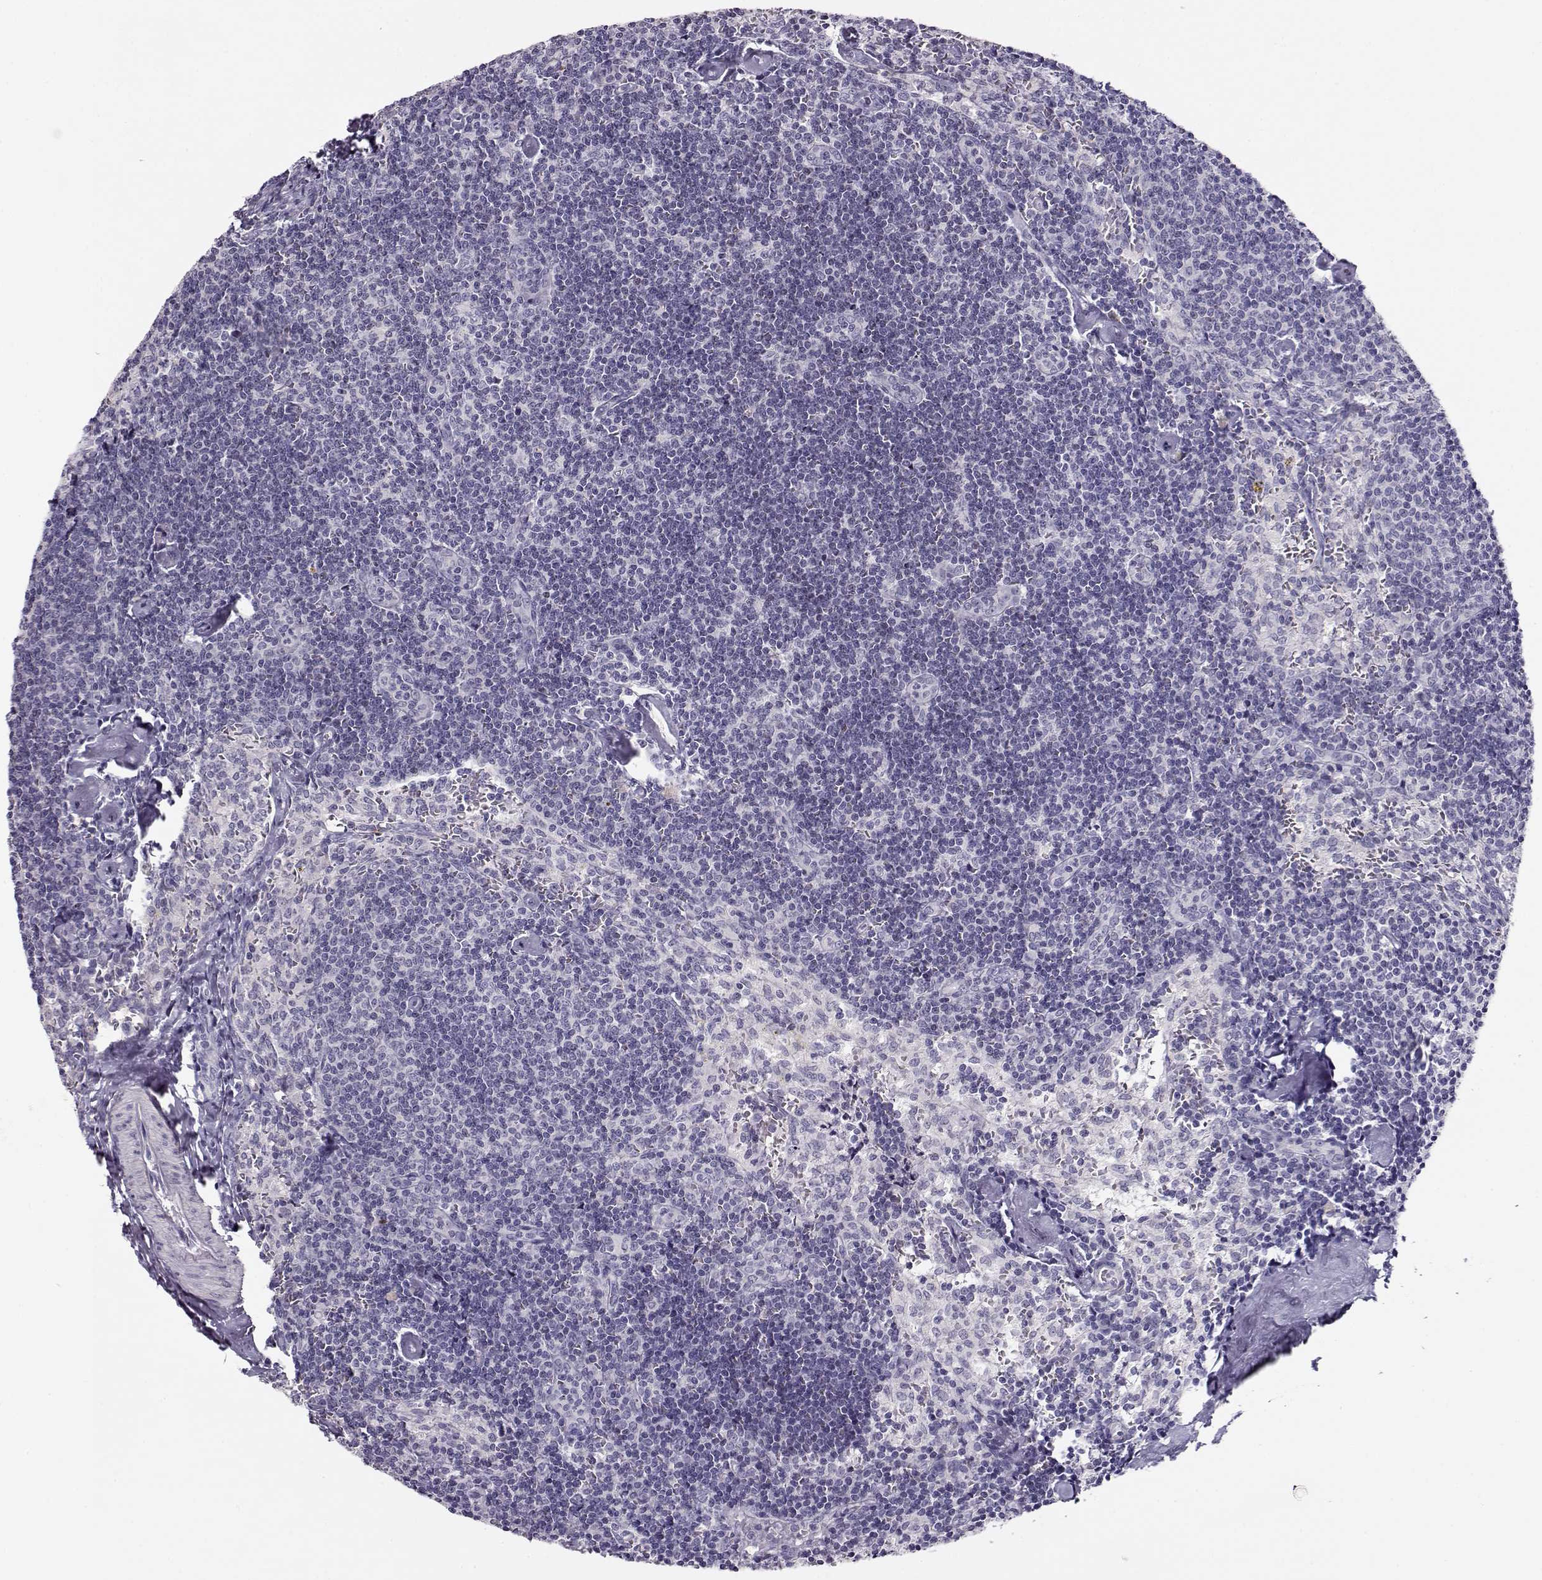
{"staining": {"intensity": "negative", "quantity": "none", "location": "none"}, "tissue": "lymph node", "cell_type": "Germinal center cells", "image_type": "normal", "snomed": [{"axis": "morphology", "description": "Normal tissue, NOS"}, {"axis": "topography", "description": "Lymph node"}], "caption": "An immunohistochemistry (IHC) micrograph of benign lymph node is shown. There is no staining in germinal center cells of lymph node. Brightfield microscopy of IHC stained with DAB (3,3'-diaminobenzidine) (brown) and hematoxylin (blue), captured at high magnification.", "gene": "CRX", "patient": {"sex": "female", "age": 50}}